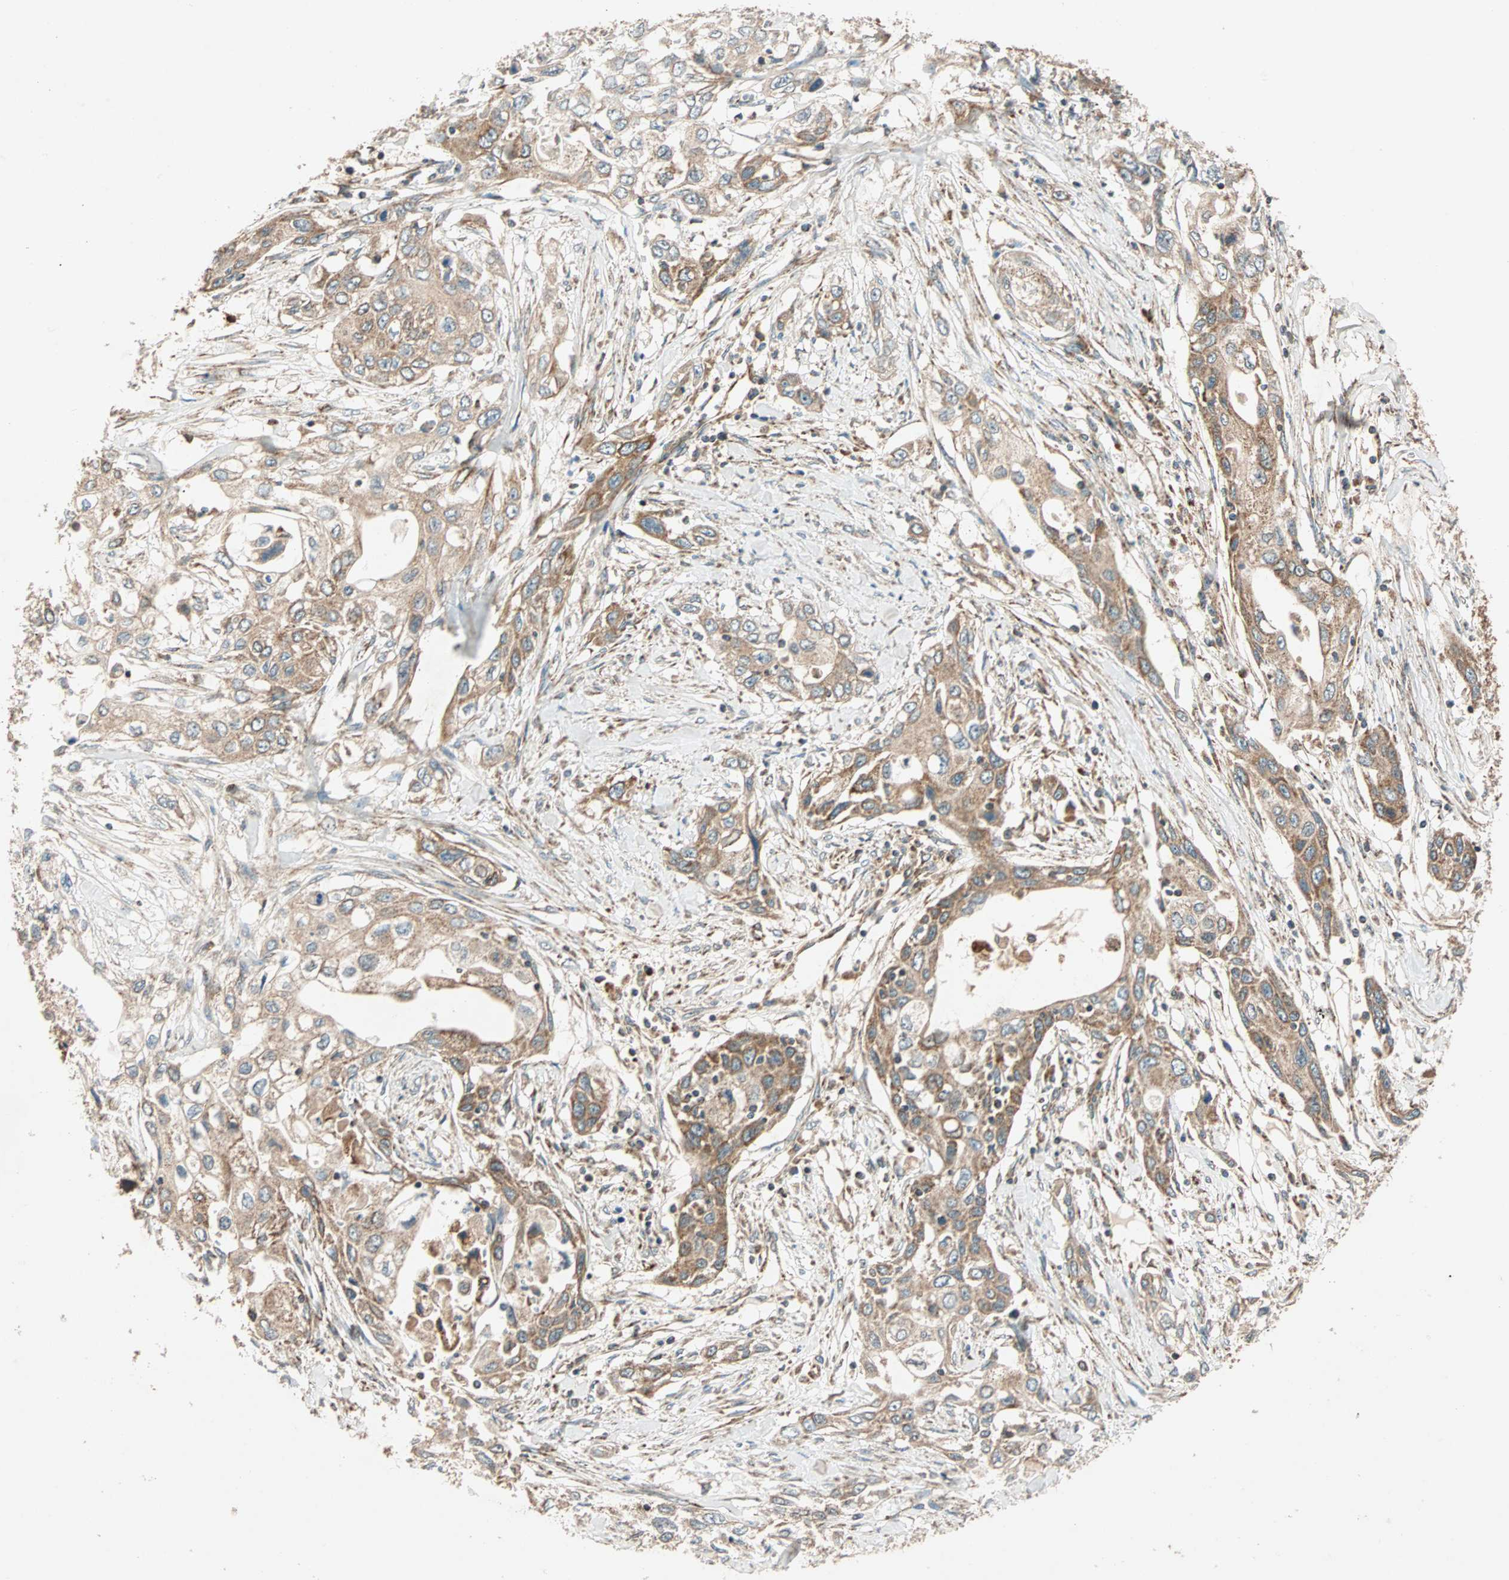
{"staining": {"intensity": "moderate", "quantity": ">75%", "location": "cytoplasmic/membranous"}, "tissue": "pancreatic cancer", "cell_type": "Tumor cells", "image_type": "cancer", "snomed": [{"axis": "morphology", "description": "Adenocarcinoma, NOS"}, {"axis": "topography", "description": "Pancreas"}], "caption": "Immunohistochemistry (DAB) staining of pancreatic cancer reveals moderate cytoplasmic/membranous protein expression in about >75% of tumor cells.", "gene": "MAPK1", "patient": {"sex": "female", "age": 70}}